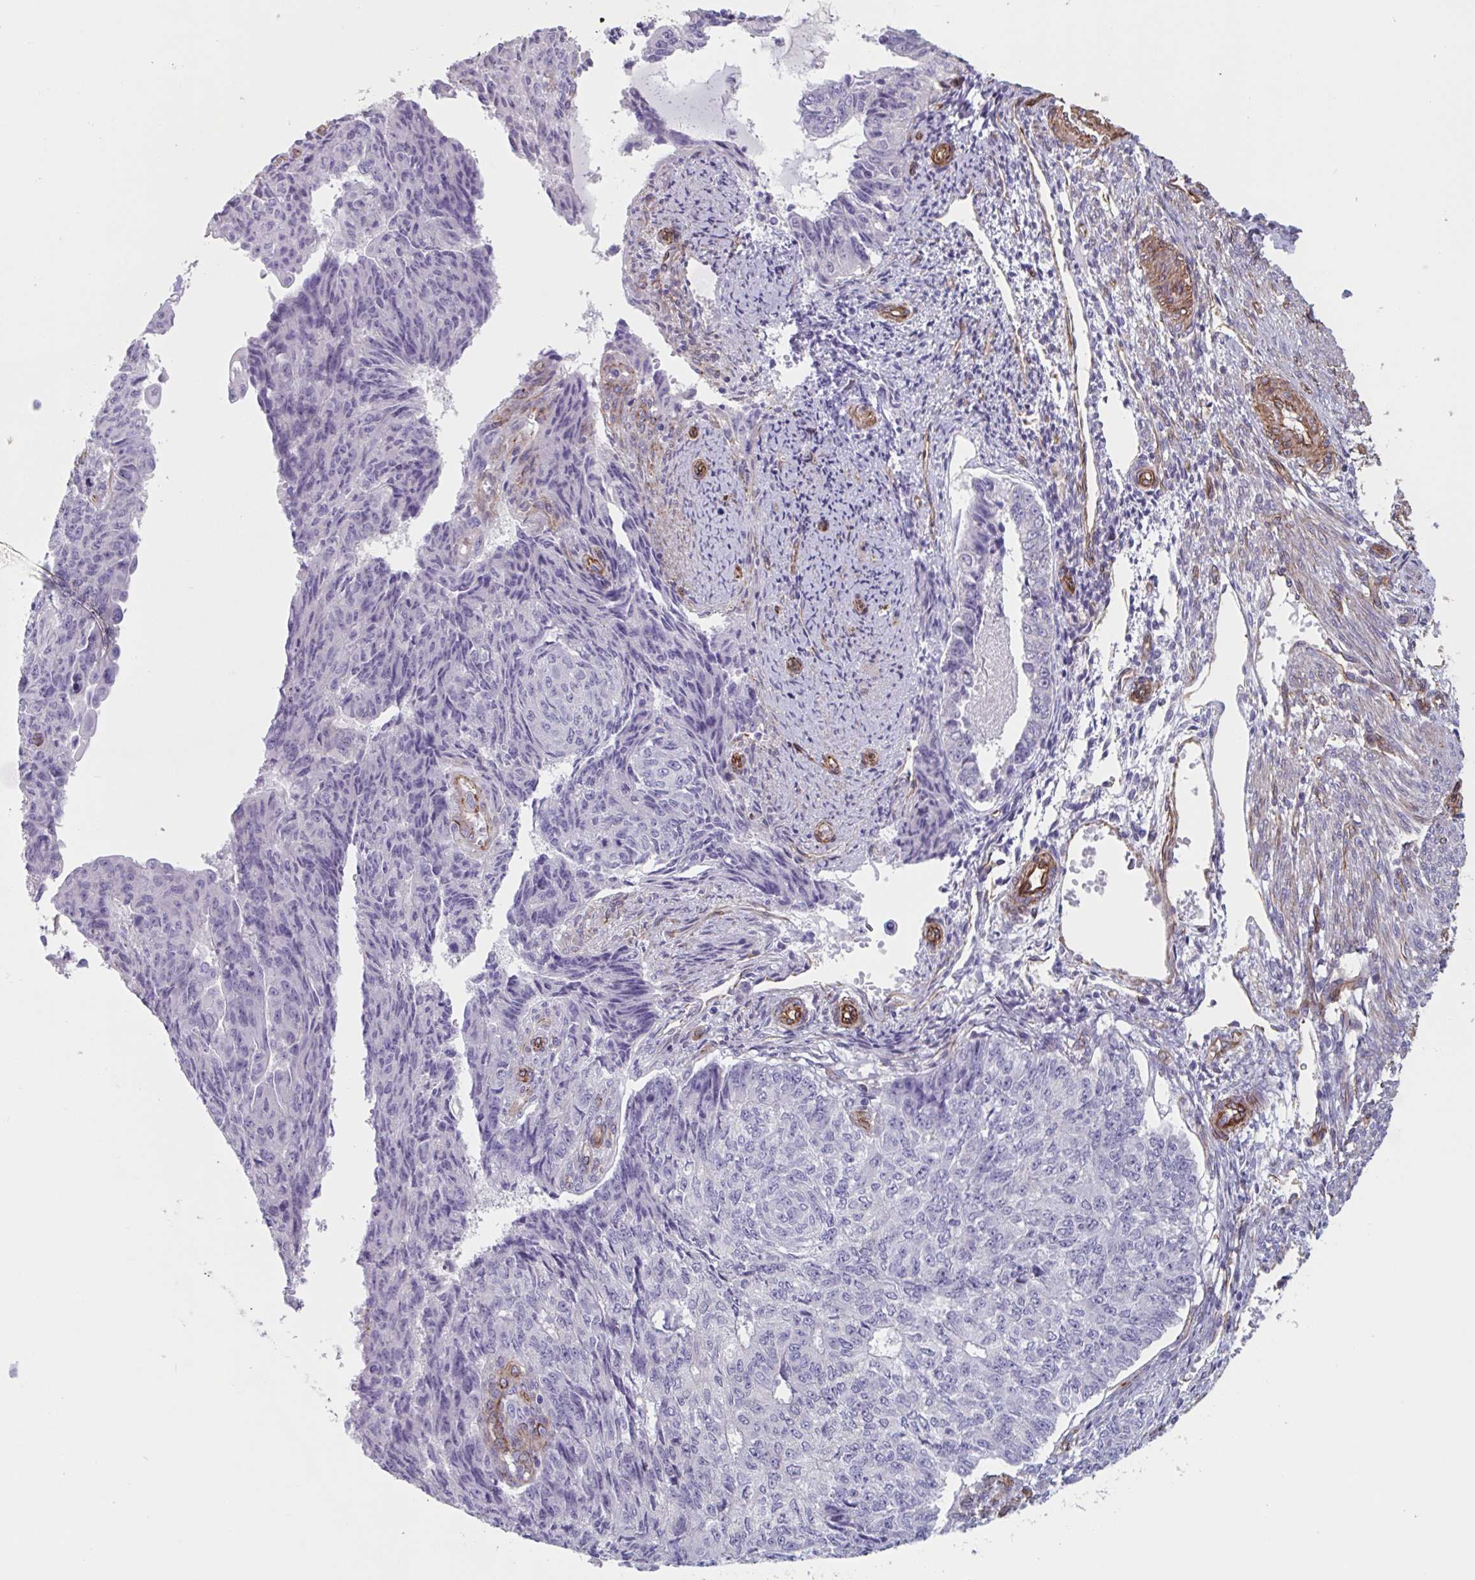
{"staining": {"intensity": "negative", "quantity": "none", "location": "none"}, "tissue": "endometrial cancer", "cell_type": "Tumor cells", "image_type": "cancer", "snomed": [{"axis": "morphology", "description": "Adenocarcinoma, NOS"}, {"axis": "topography", "description": "Endometrium"}], "caption": "A high-resolution image shows IHC staining of endometrial cancer, which displays no significant positivity in tumor cells.", "gene": "CITED4", "patient": {"sex": "female", "age": 32}}